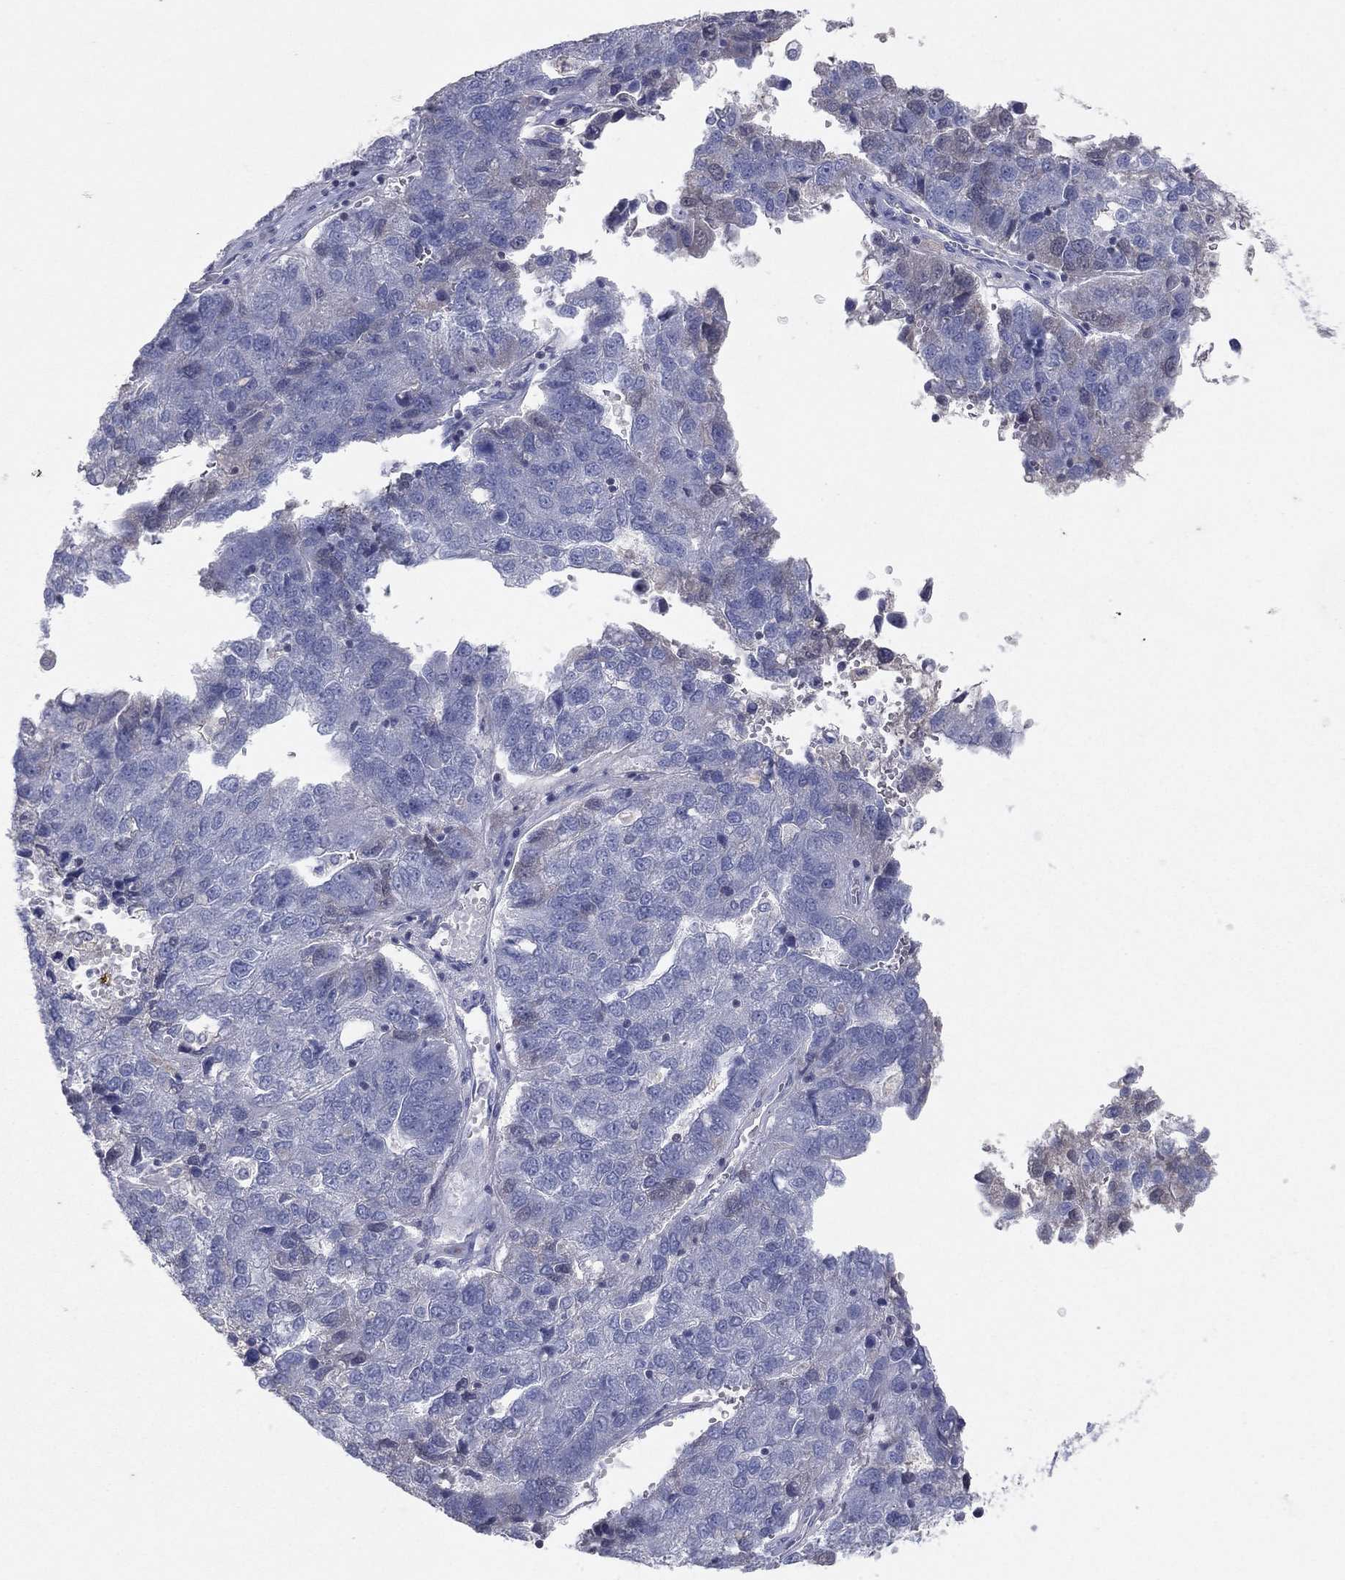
{"staining": {"intensity": "negative", "quantity": "none", "location": "none"}, "tissue": "pancreatic cancer", "cell_type": "Tumor cells", "image_type": "cancer", "snomed": [{"axis": "morphology", "description": "Adenocarcinoma, NOS"}, {"axis": "topography", "description": "Pancreas"}], "caption": "DAB immunohistochemical staining of human pancreatic cancer (adenocarcinoma) reveals no significant positivity in tumor cells.", "gene": "CPT1B", "patient": {"sex": "female", "age": 61}}